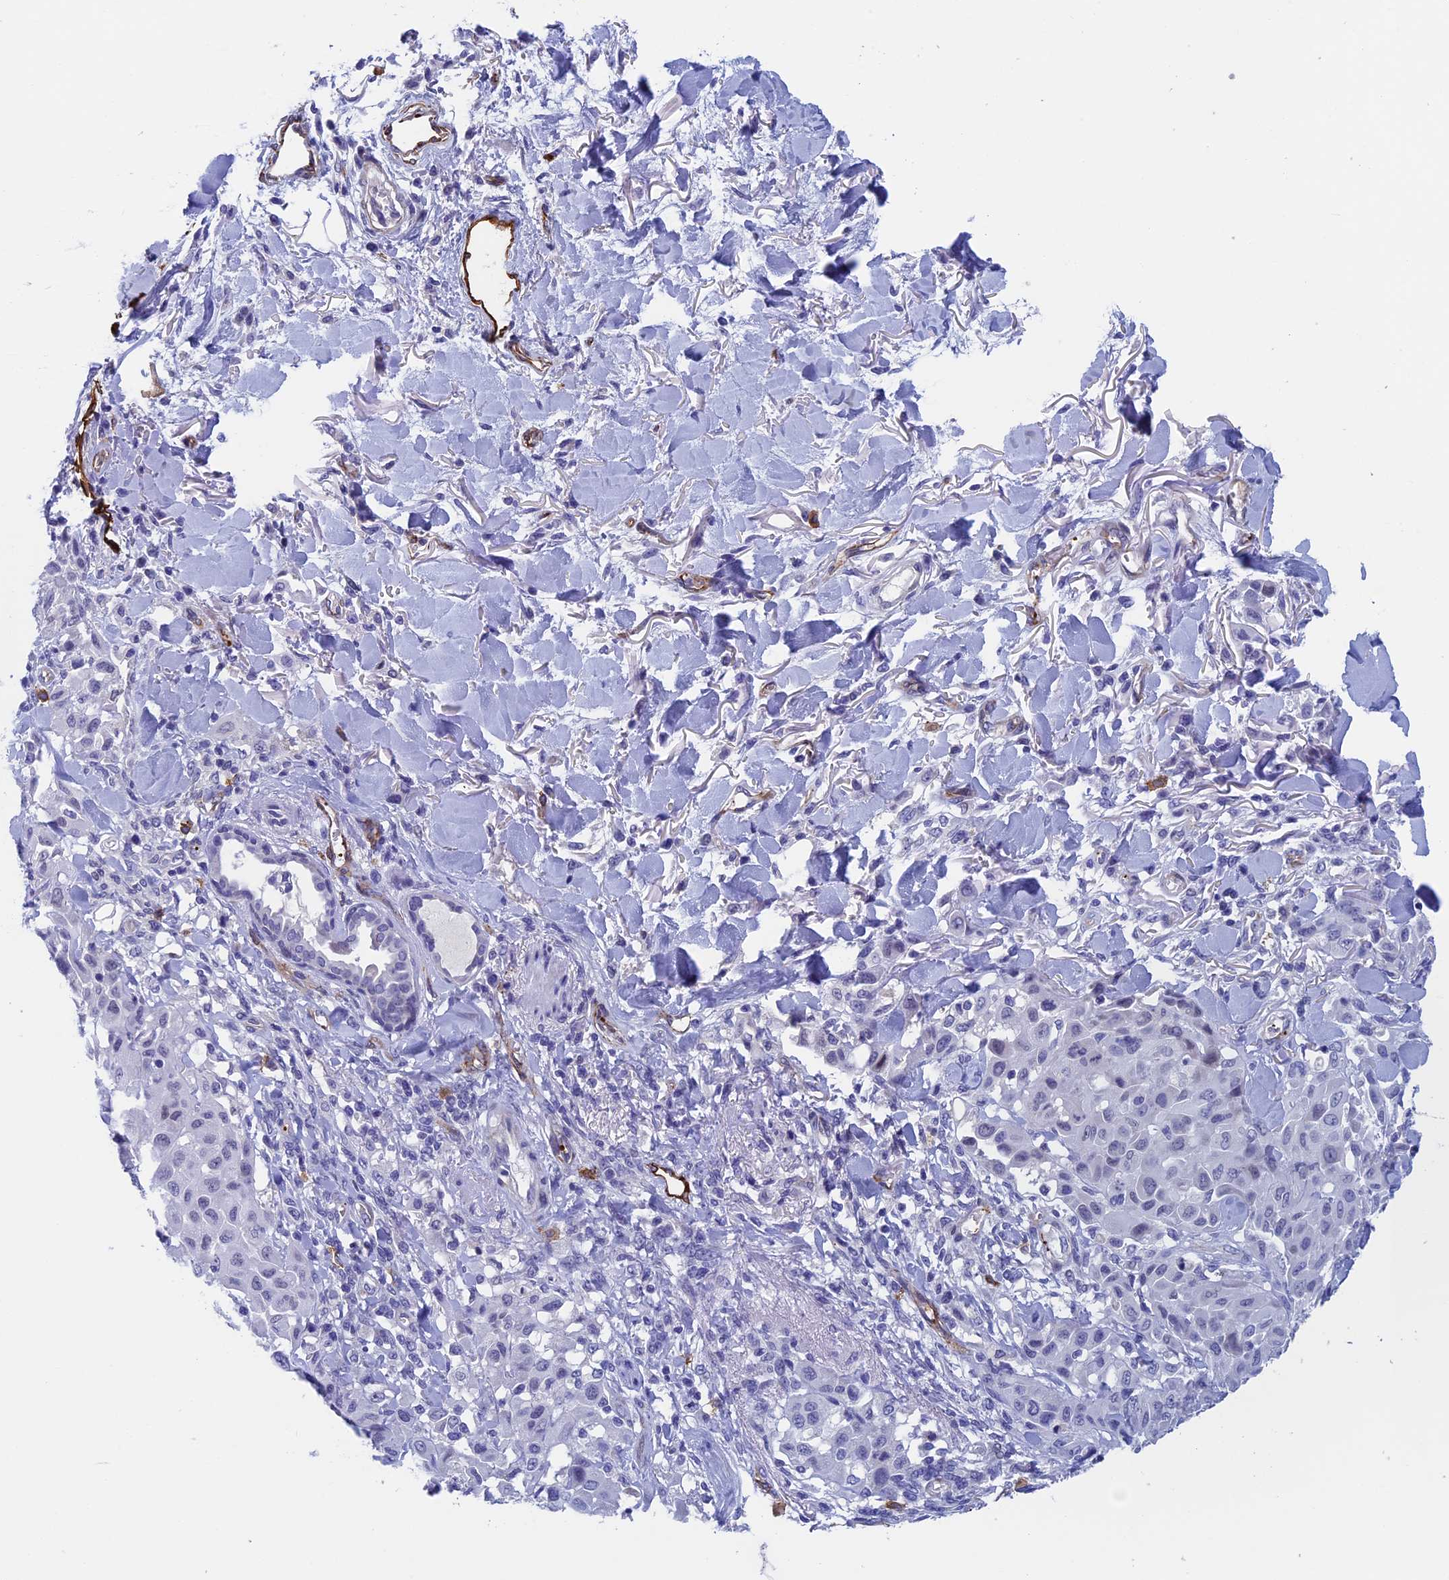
{"staining": {"intensity": "negative", "quantity": "none", "location": "none"}, "tissue": "melanoma", "cell_type": "Tumor cells", "image_type": "cancer", "snomed": [{"axis": "morphology", "description": "Malignant melanoma, Metastatic site"}, {"axis": "topography", "description": "Skin"}], "caption": "Malignant melanoma (metastatic site) was stained to show a protein in brown. There is no significant positivity in tumor cells.", "gene": "INSYN1", "patient": {"sex": "female", "age": 81}}